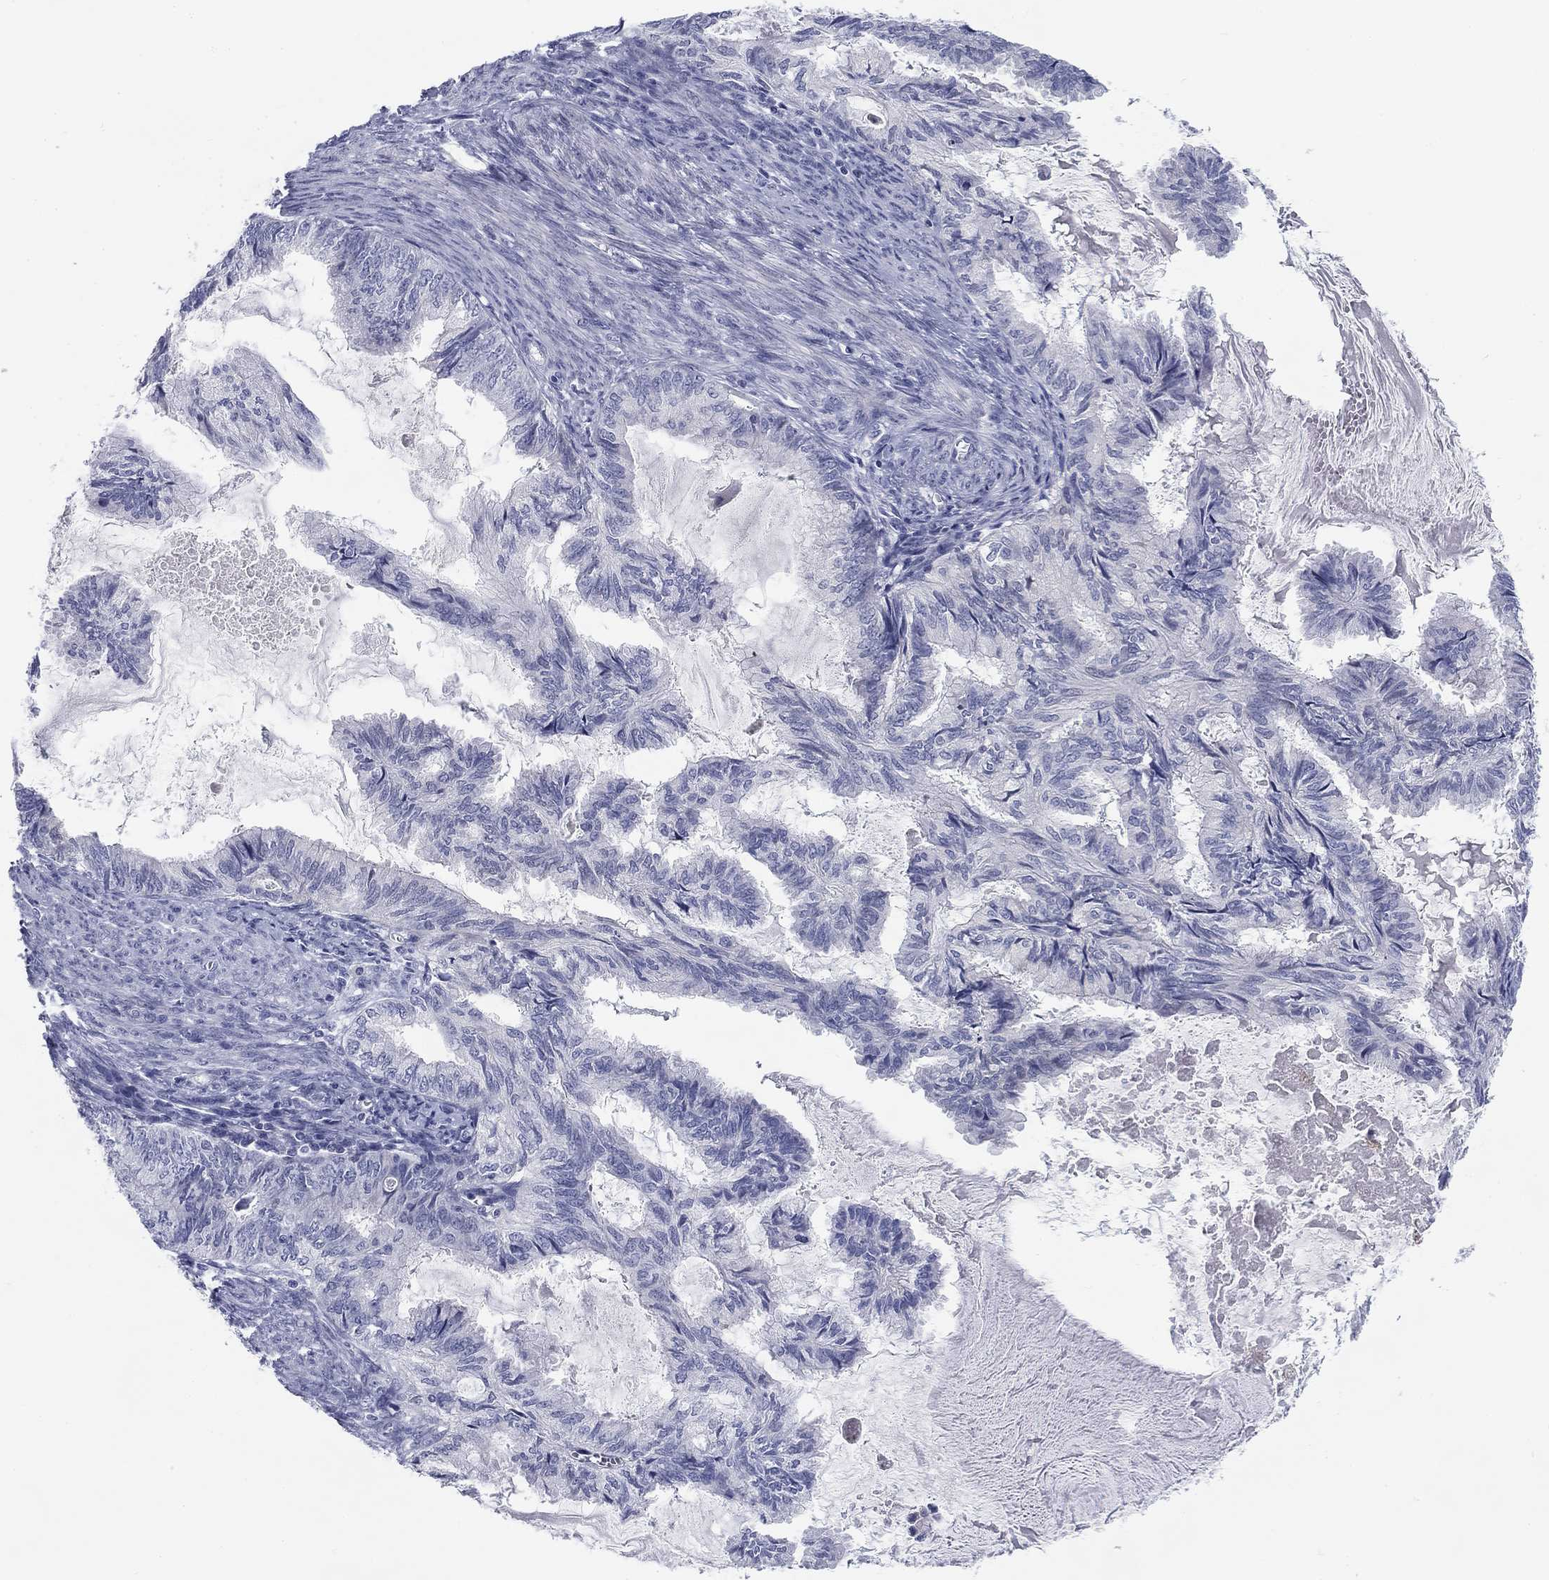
{"staining": {"intensity": "negative", "quantity": "none", "location": "none"}, "tissue": "endometrial cancer", "cell_type": "Tumor cells", "image_type": "cancer", "snomed": [{"axis": "morphology", "description": "Adenocarcinoma, NOS"}, {"axis": "topography", "description": "Endometrium"}], "caption": "There is no significant positivity in tumor cells of endometrial cancer.", "gene": "CALB1", "patient": {"sex": "female", "age": 86}}